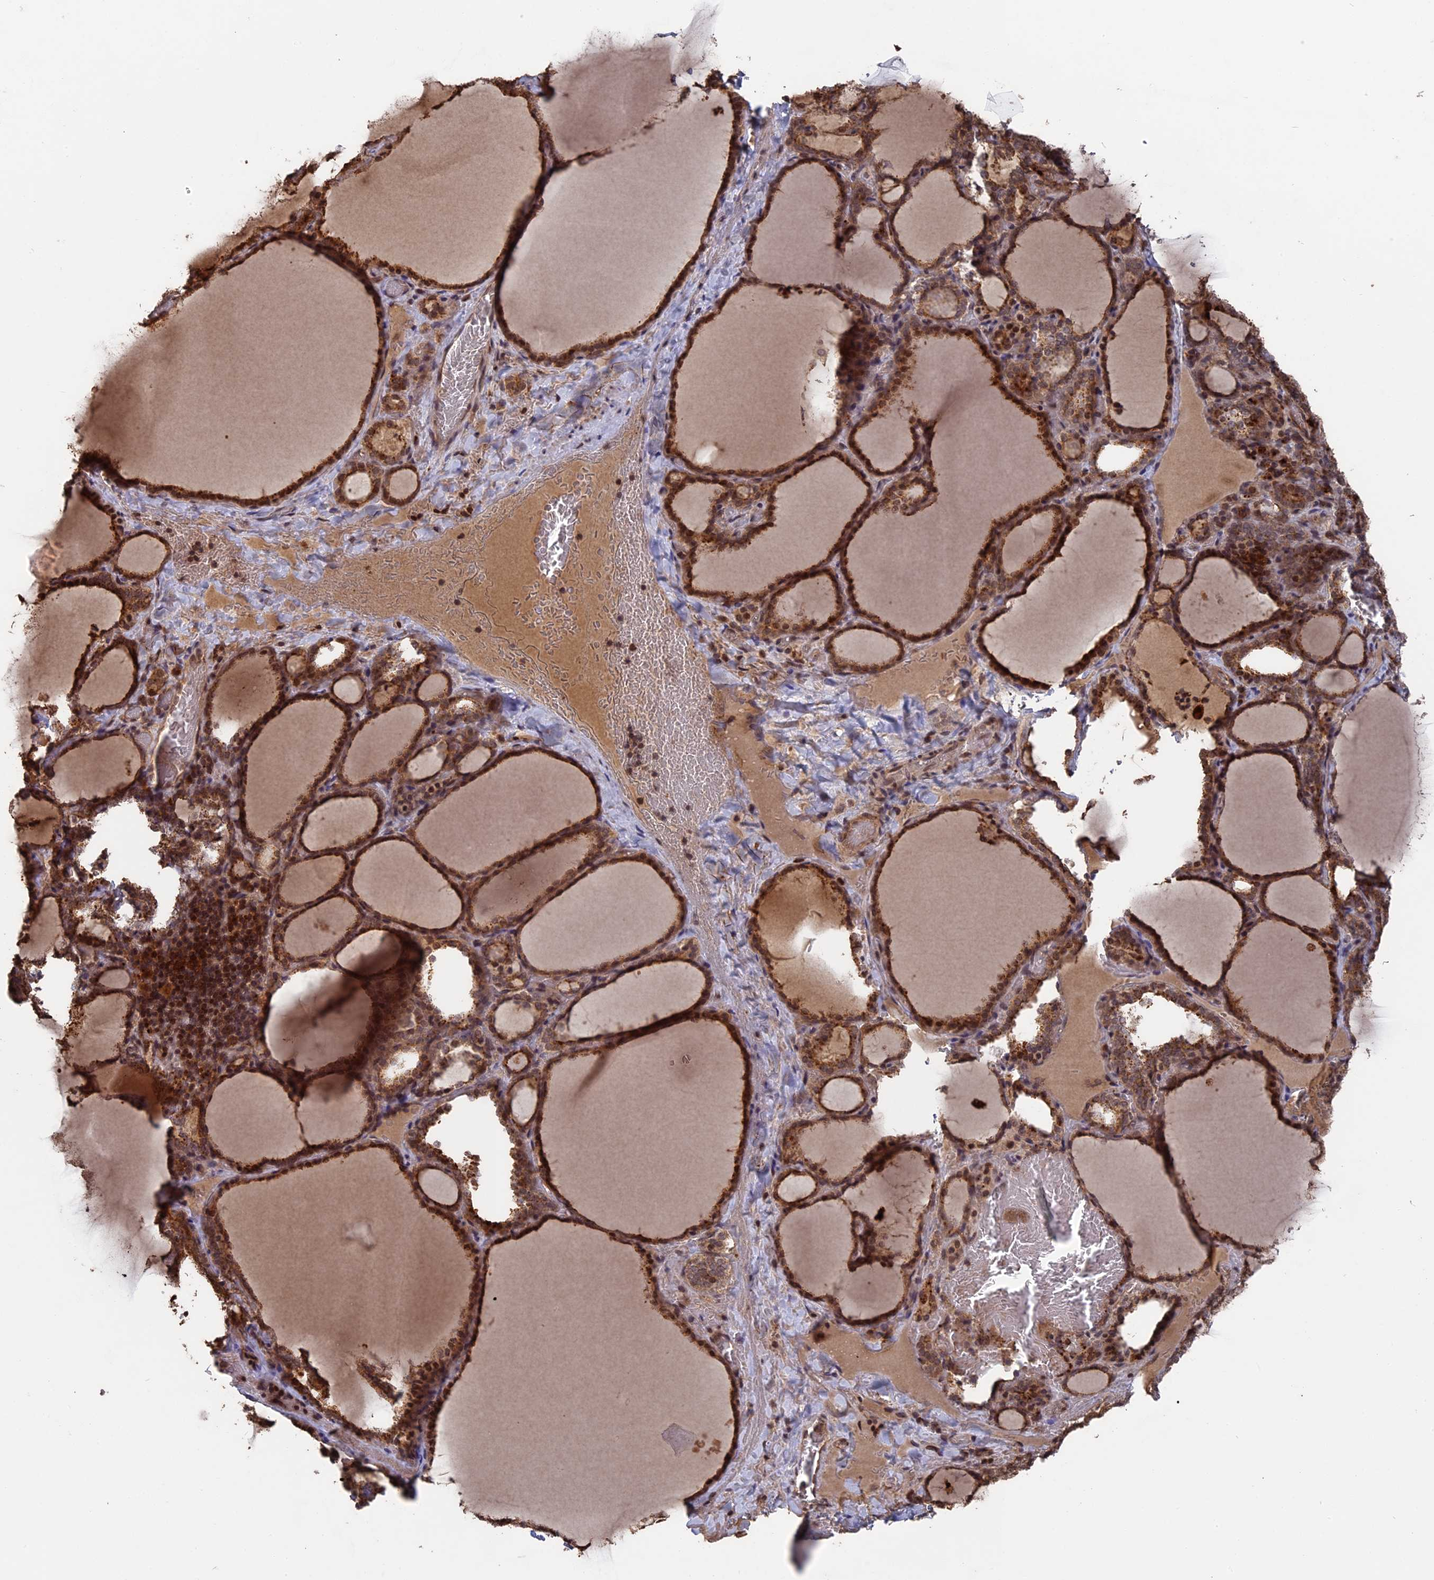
{"staining": {"intensity": "strong", "quantity": ">75%", "location": "cytoplasmic/membranous,nuclear"}, "tissue": "thyroid gland", "cell_type": "Glandular cells", "image_type": "normal", "snomed": [{"axis": "morphology", "description": "Normal tissue, NOS"}, {"axis": "topography", "description": "Thyroid gland"}], "caption": "Protein expression by immunohistochemistry shows strong cytoplasmic/membranous,nuclear expression in approximately >75% of glandular cells in benign thyroid gland. Using DAB (3,3'-diaminobenzidine) (brown) and hematoxylin (blue) stains, captured at high magnification using brightfield microscopy.", "gene": "TELO2", "patient": {"sex": "female", "age": 39}}